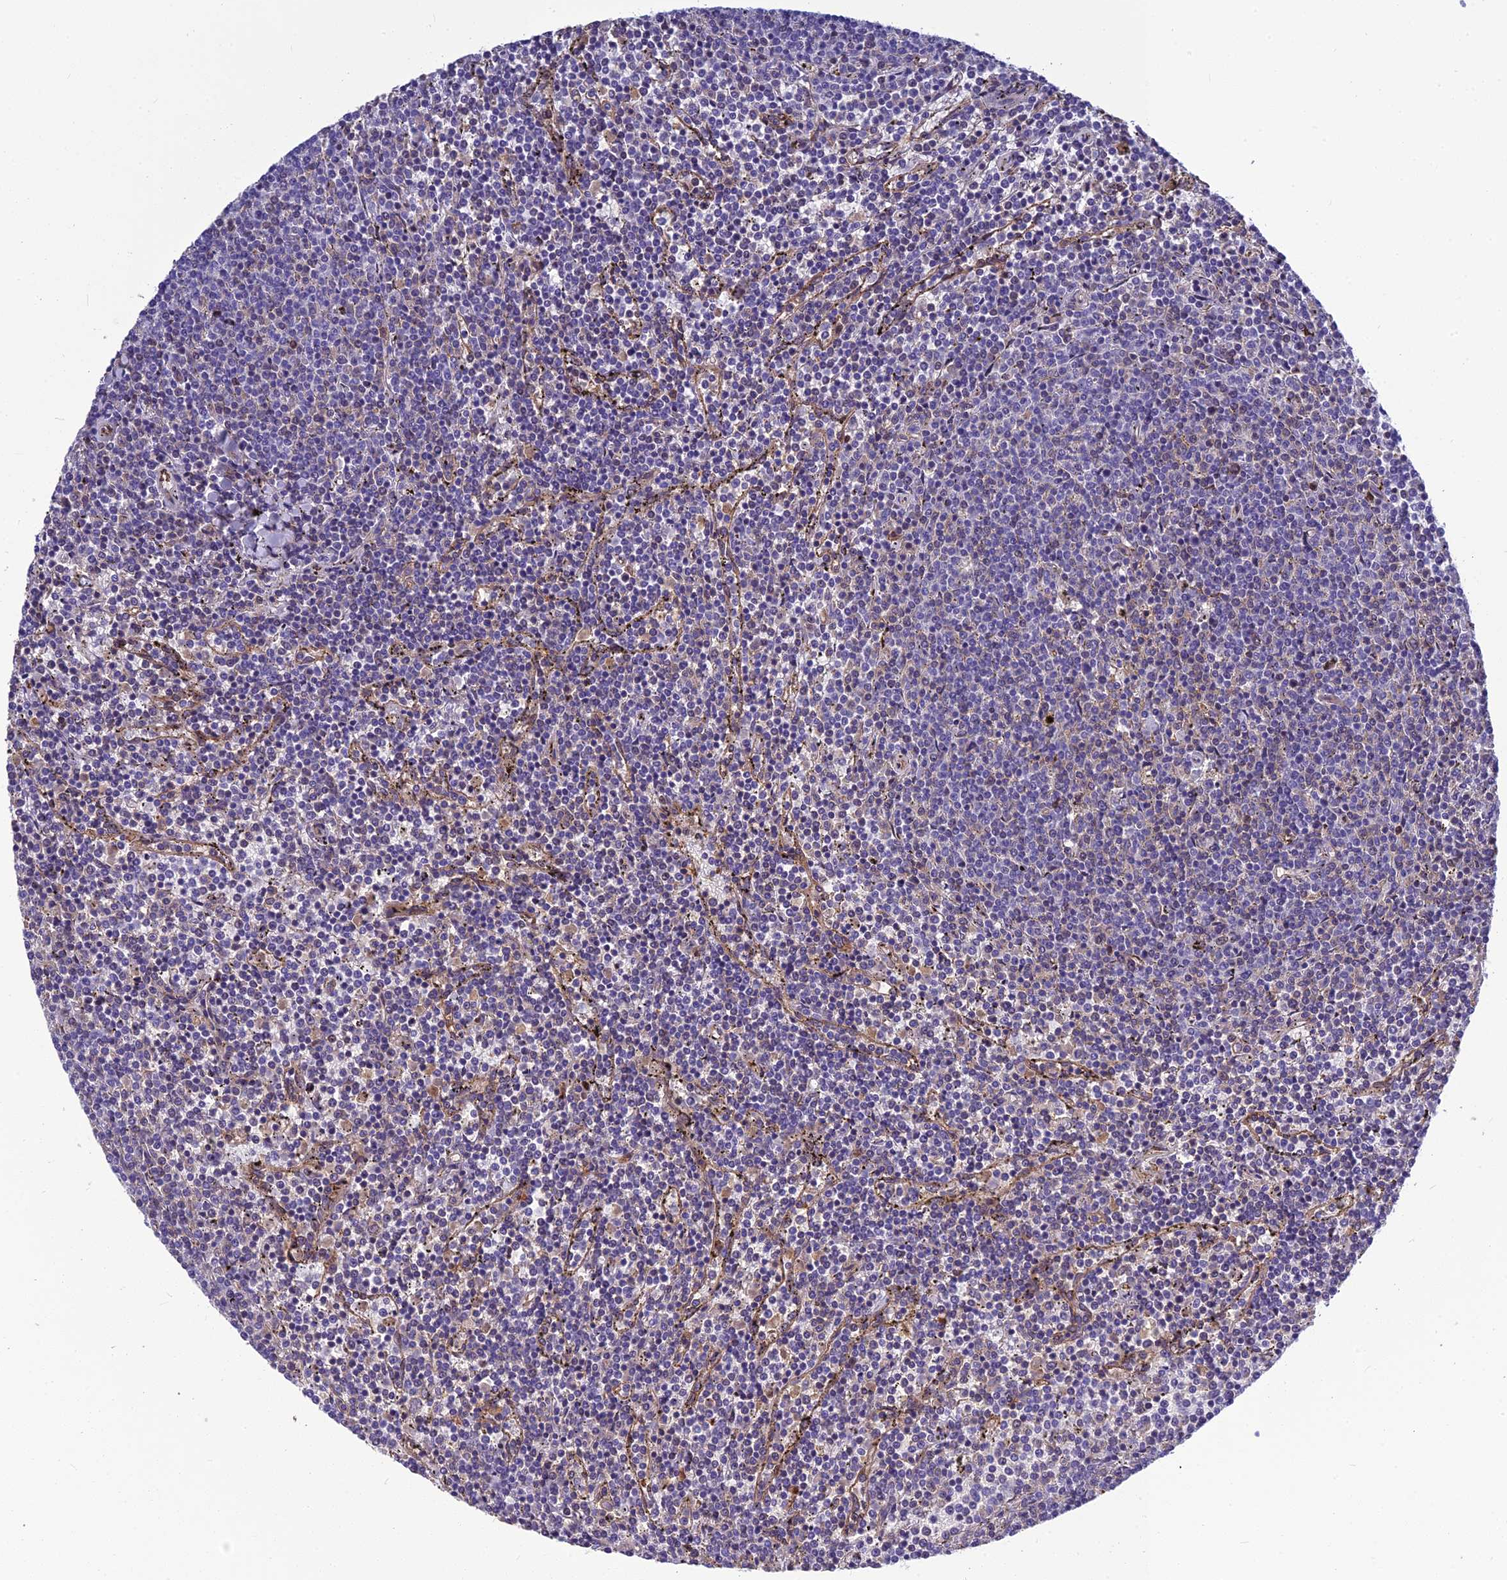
{"staining": {"intensity": "negative", "quantity": "none", "location": "none"}, "tissue": "lymphoma", "cell_type": "Tumor cells", "image_type": "cancer", "snomed": [{"axis": "morphology", "description": "Malignant lymphoma, non-Hodgkin's type, Low grade"}, {"axis": "topography", "description": "Spleen"}], "caption": "Immunohistochemical staining of lymphoma exhibits no significant positivity in tumor cells. (Immunohistochemistry, brightfield microscopy, high magnification).", "gene": "CLEC11A", "patient": {"sex": "female", "age": 50}}